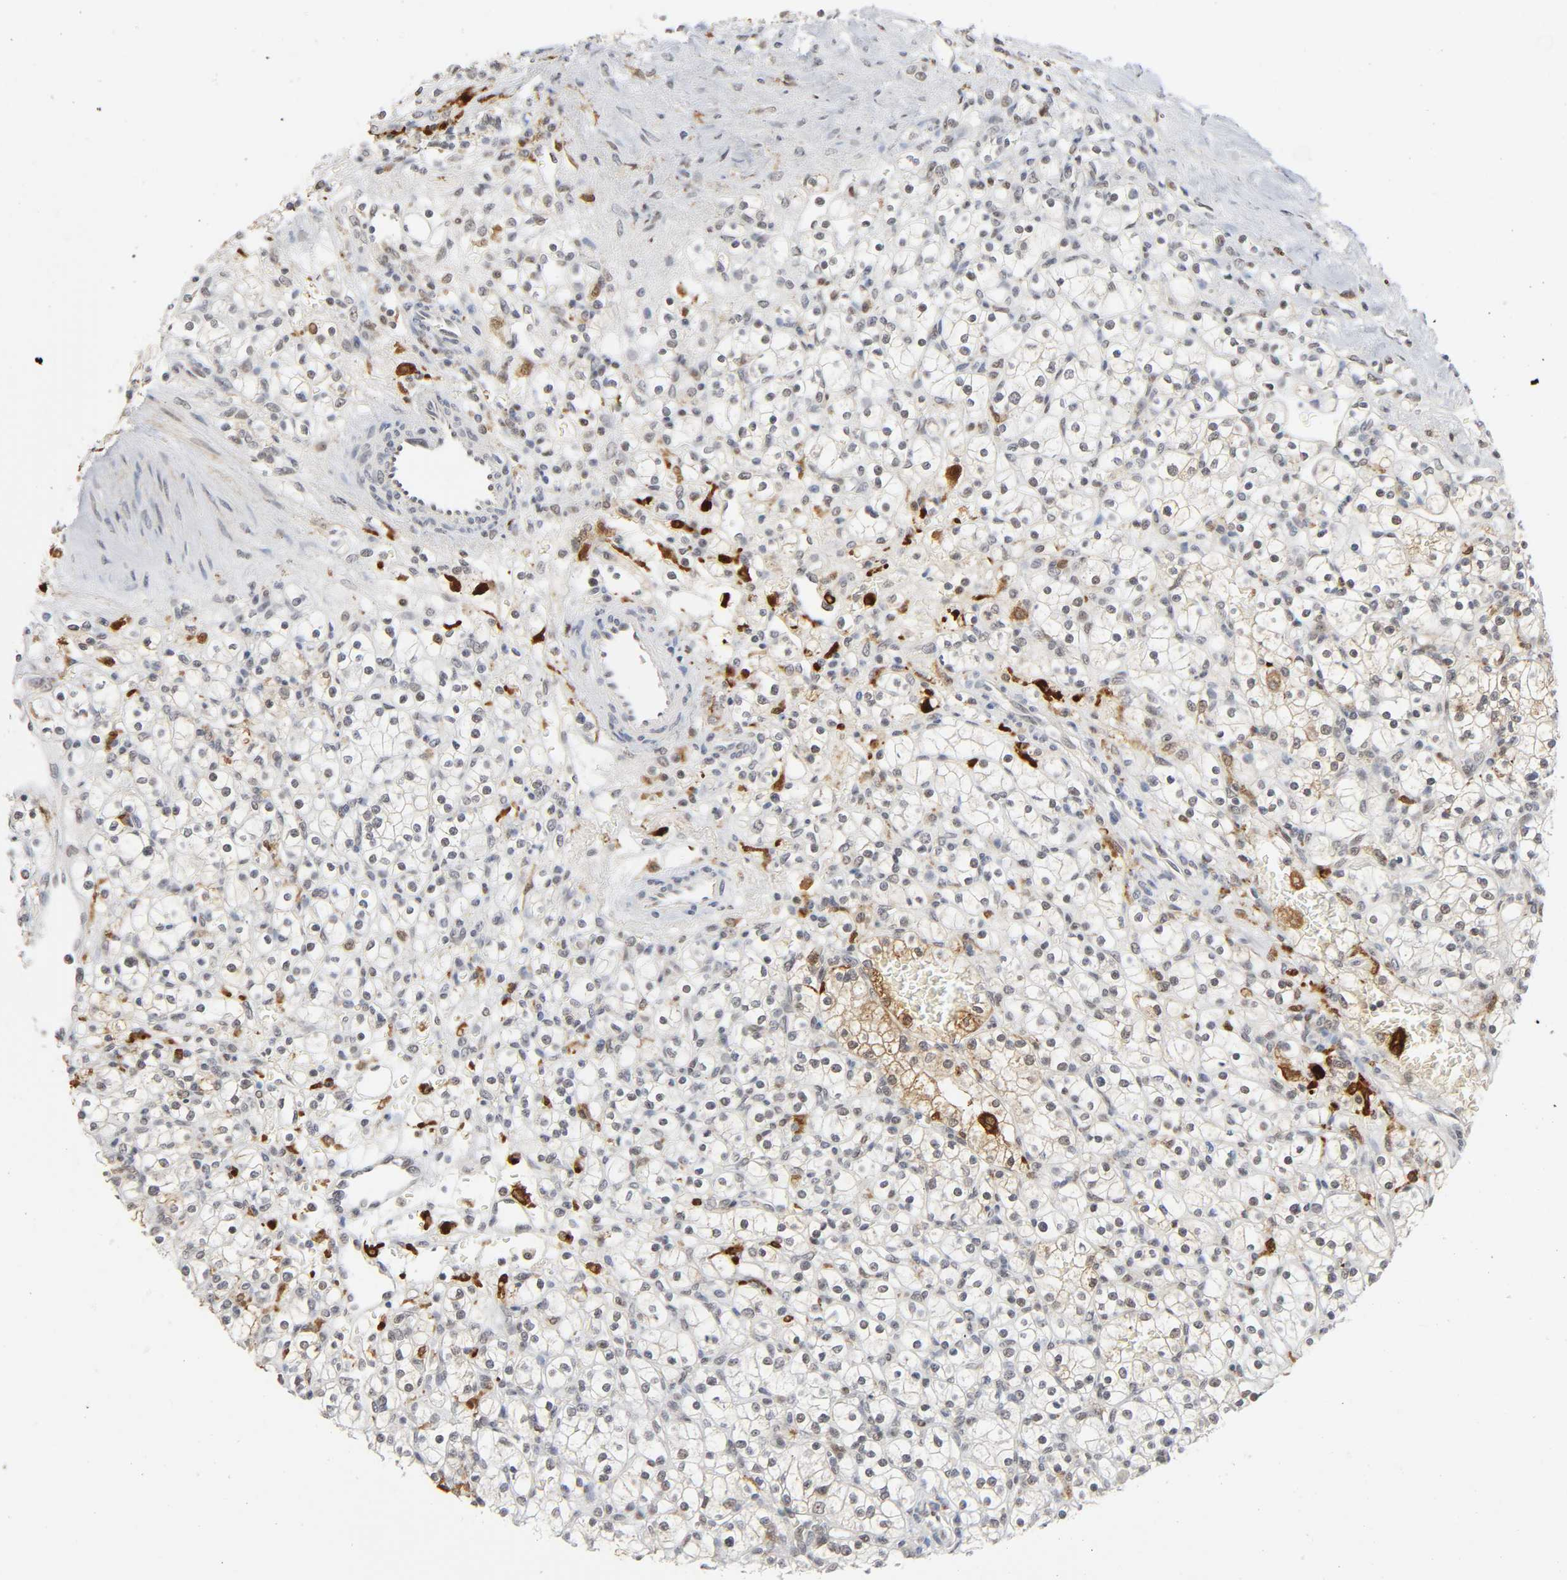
{"staining": {"intensity": "weak", "quantity": "<25%", "location": "nuclear"}, "tissue": "renal cancer", "cell_type": "Tumor cells", "image_type": "cancer", "snomed": [{"axis": "morphology", "description": "Normal tissue, NOS"}, {"axis": "morphology", "description": "Adenocarcinoma, NOS"}, {"axis": "topography", "description": "Kidney"}], "caption": "This is a photomicrograph of IHC staining of adenocarcinoma (renal), which shows no expression in tumor cells.", "gene": "KAT2B", "patient": {"sex": "female", "age": 55}}